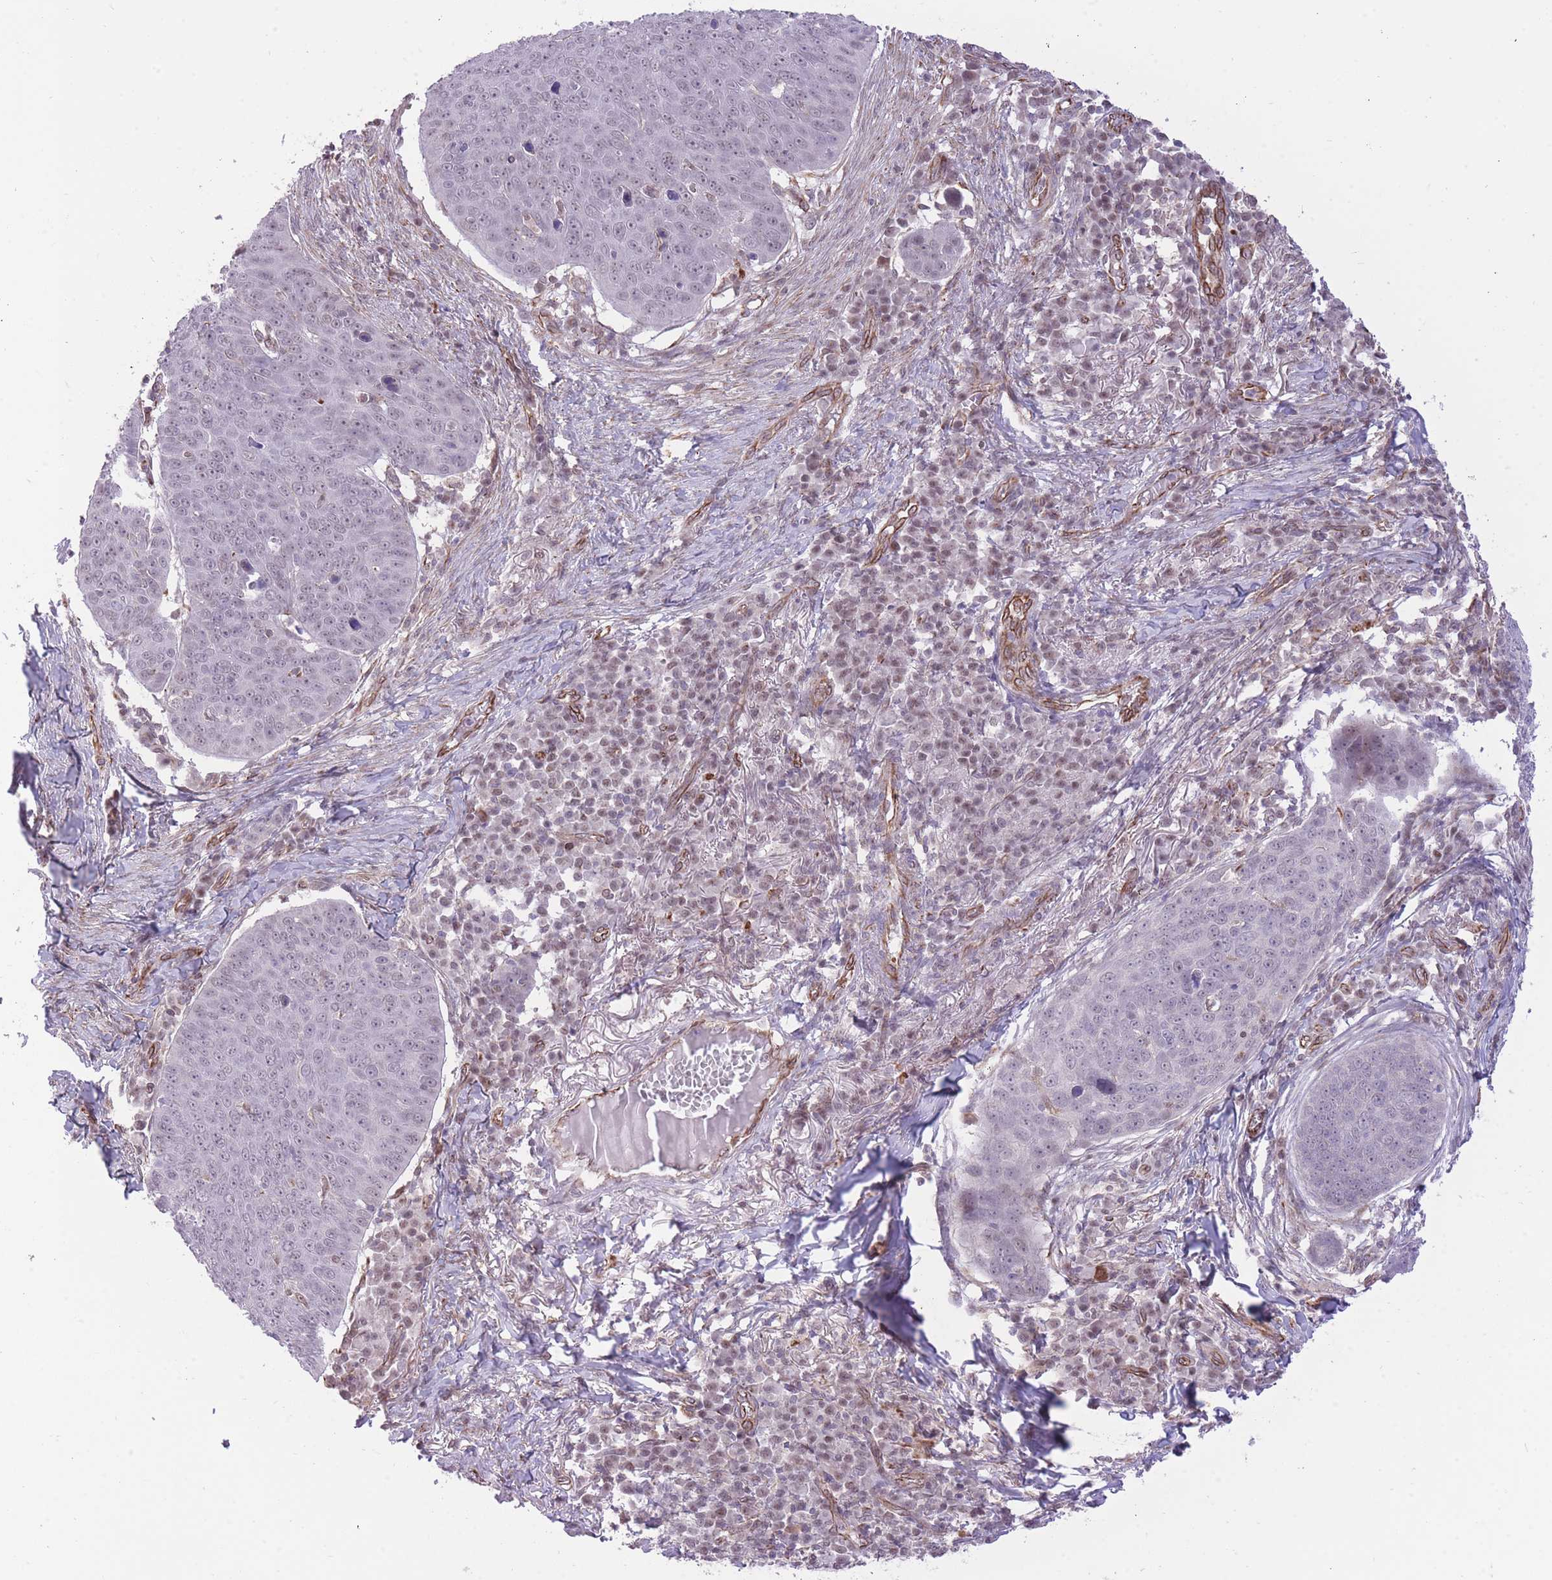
{"staining": {"intensity": "weak", "quantity": "<25%", "location": "nuclear"}, "tissue": "skin cancer", "cell_type": "Tumor cells", "image_type": "cancer", "snomed": [{"axis": "morphology", "description": "Squamous cell carcinoma, NOS"}, {"axis": "topography", "description": "Skin"}], "caption": "Tumor cells show no significant protein staining in squamous cell carcinoma (skin).", "gene": "ELL", "patient": {"sex": "male", "age": 71}}